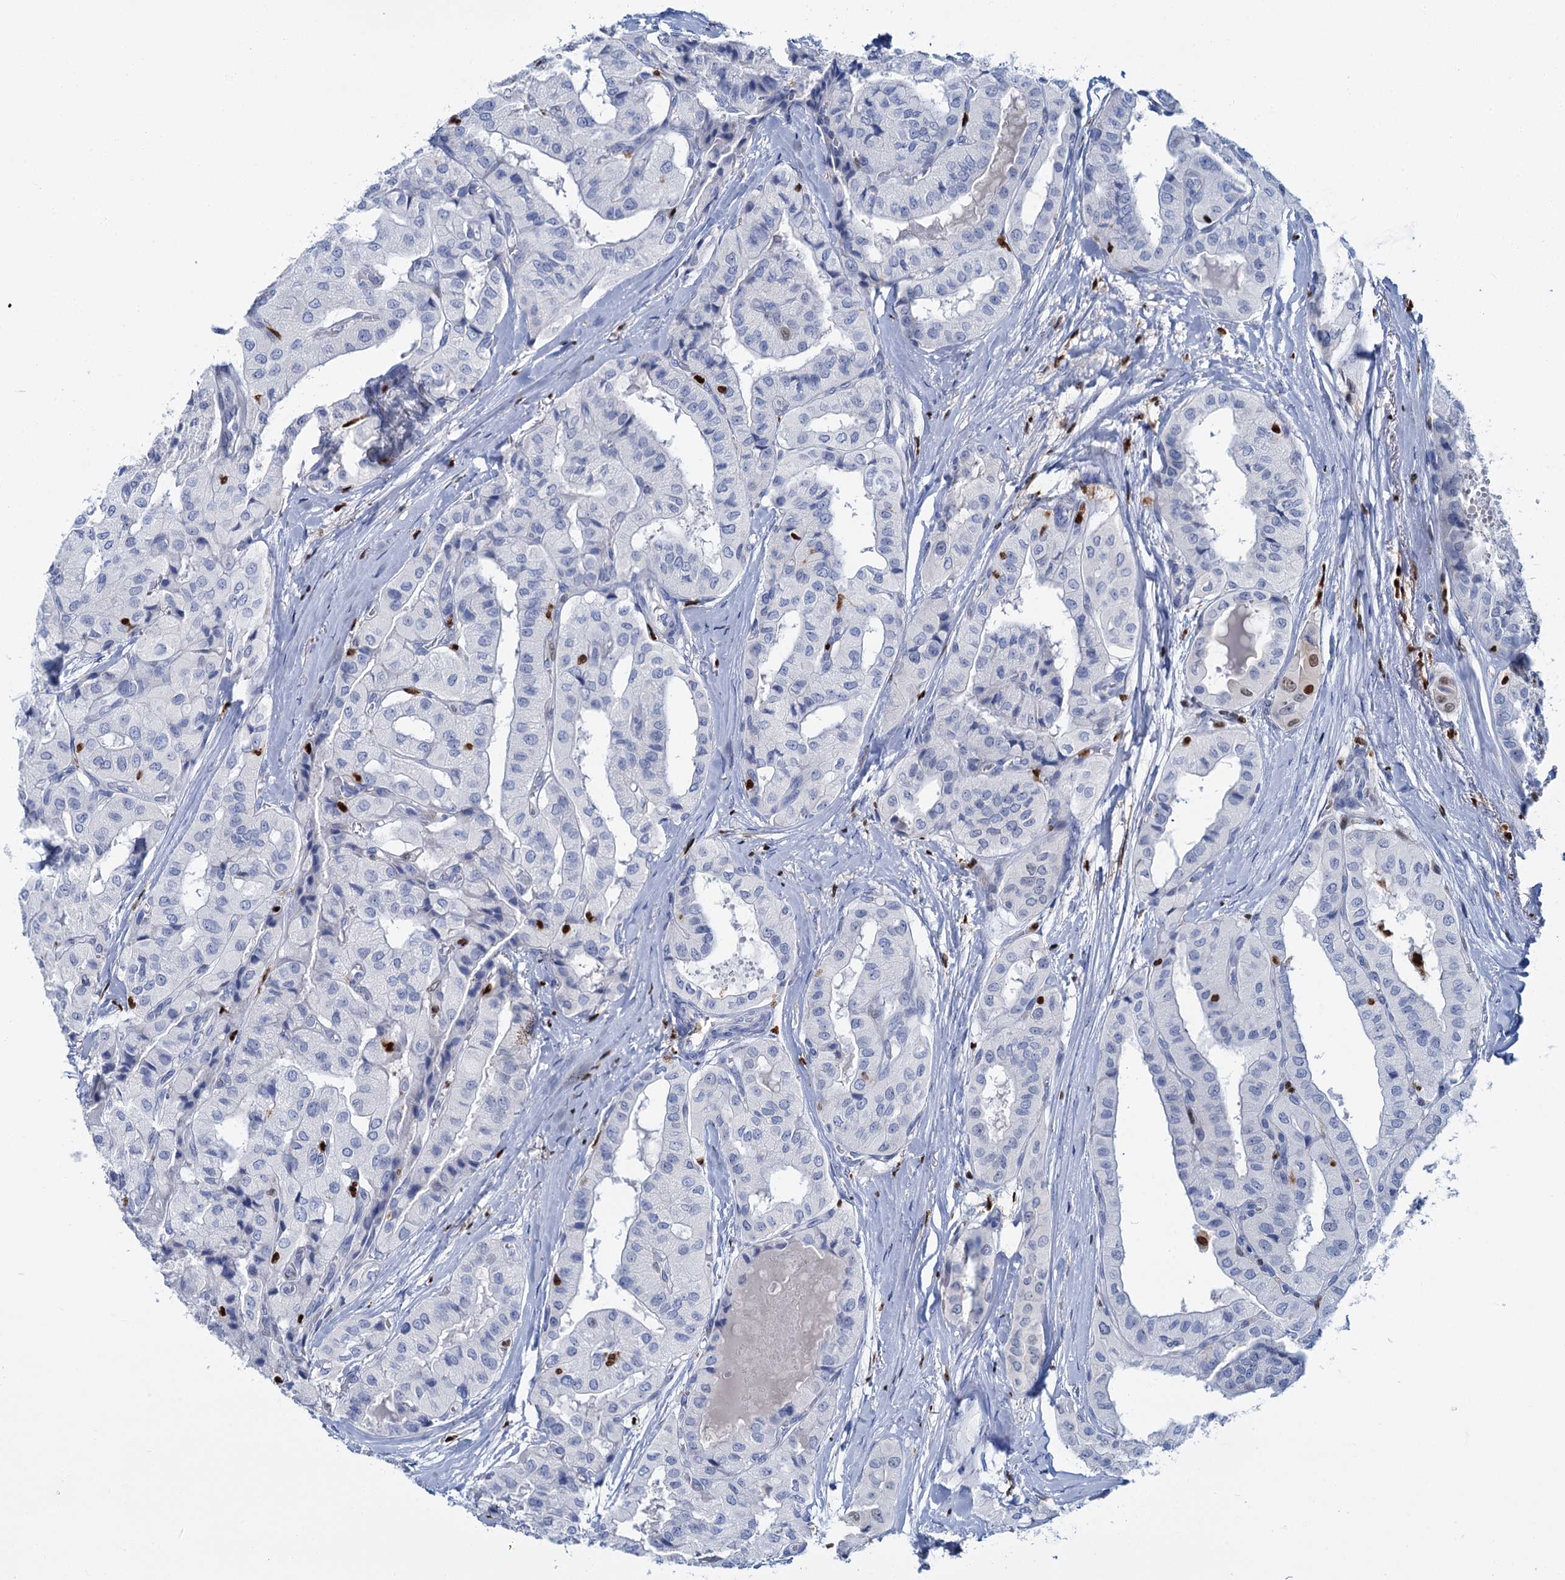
{"staining": {"intensity": "moderate", "quantity": "<25%", "location": "nuclear"}, "tissue": "thyroid cancer", "cell_type": "Tumor cells", "image_type": "cancer", "snomed": [{"axis": "morphology", "description": "Papillary adenocarcinoma, NOS"}, {"axis": "topography", "description": "Thyroid gland"}], "caption": "This is a histology image of immunohistochemistry (IHC) staining of thyroid cancer (papillary adenocarcinoma), which shows moderate expression in the nuclear of tumor cells.", "gene": "CELF2", "patient": {"sex": "female", "age": 59}}